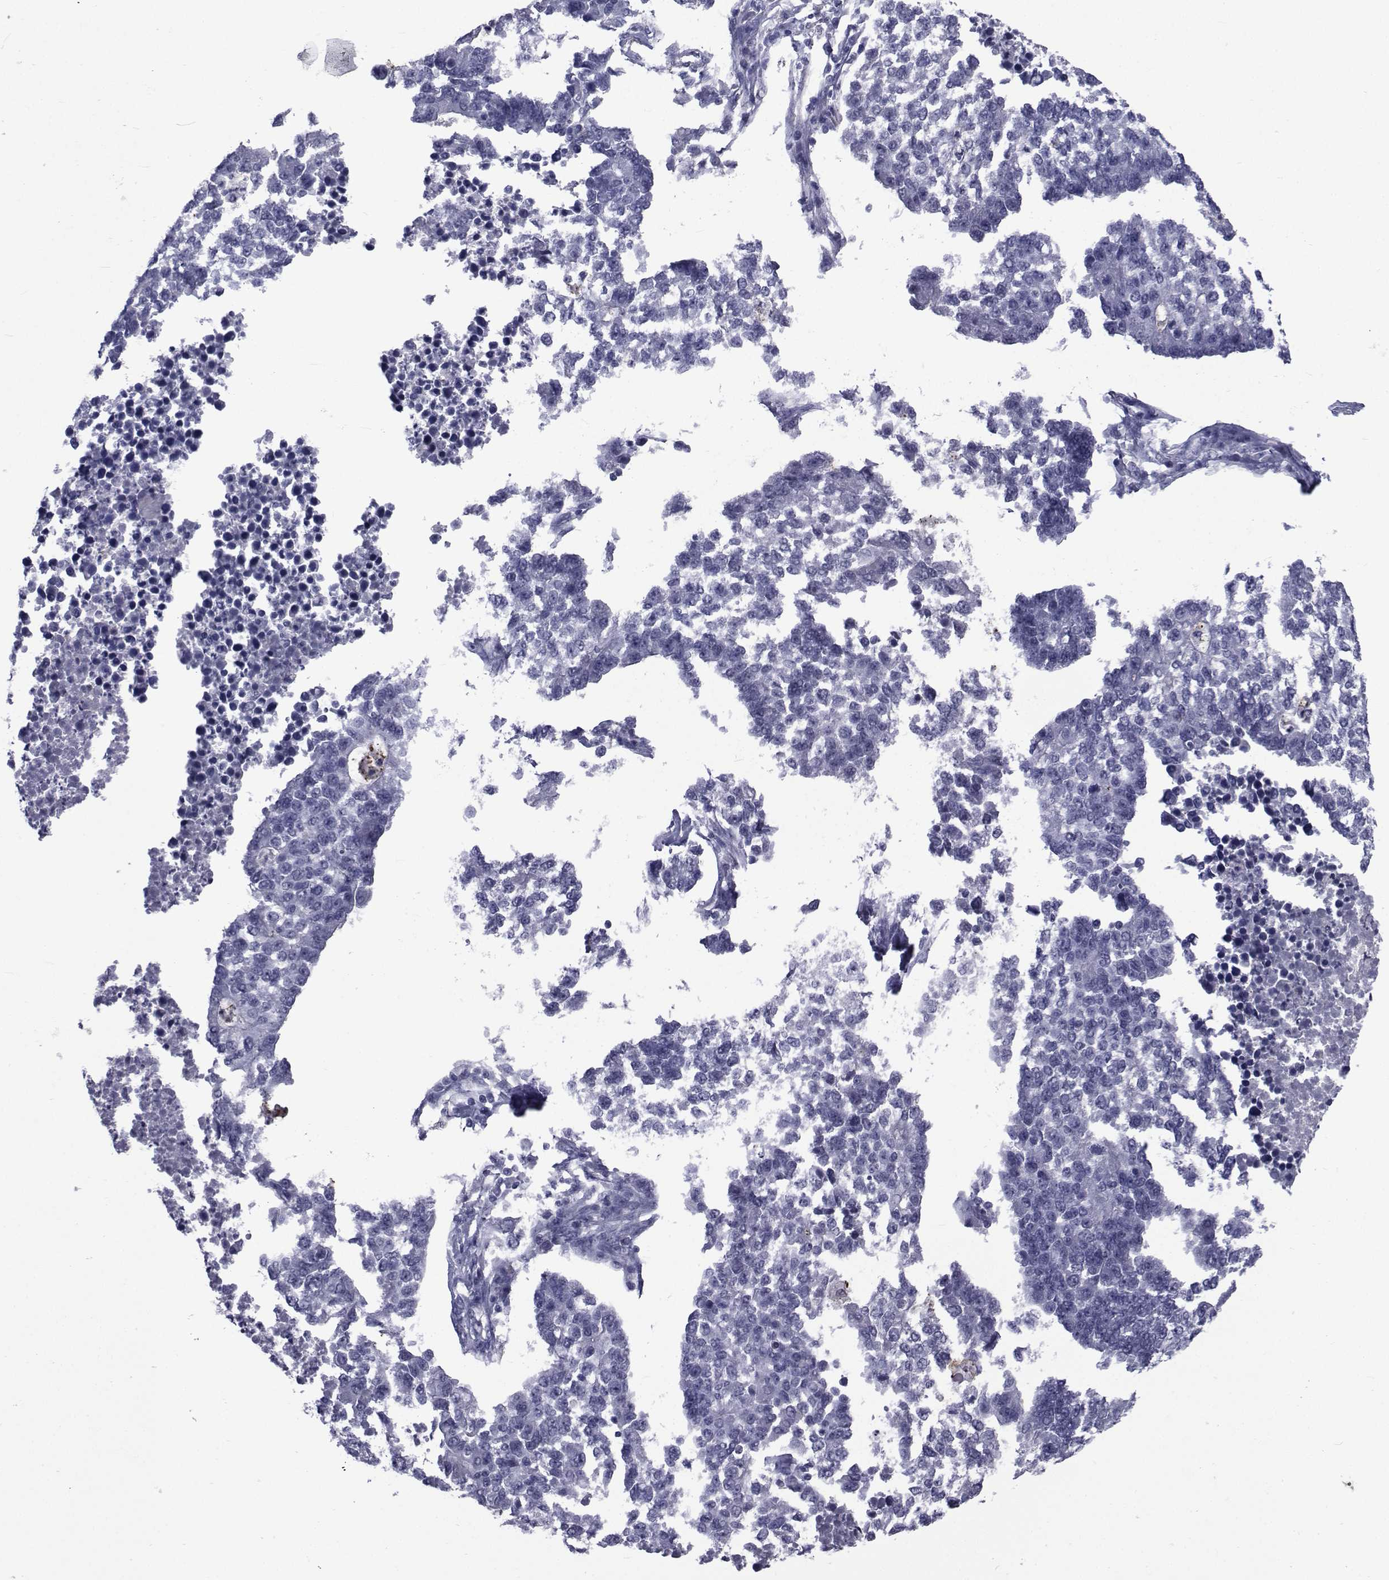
{"staining": {"intensity": "negative", "quantity": "none", "location": "none"}, "tissue": "lung cancer", "cell_type": "Tumor cells", "image_type": "cancer", "snomed": [{"axis": "morphology", "description": "Adenocarcinoma, NOS"}, {"axis": "topography", "description": "Lung"}], "caption": "Immunohistochemical staining of adenocarcinoma (lung) exhibits no significant positivity in tumor cells.", "gene": "SEMA5B", "patient": {"sex": "male", "age": 57}}